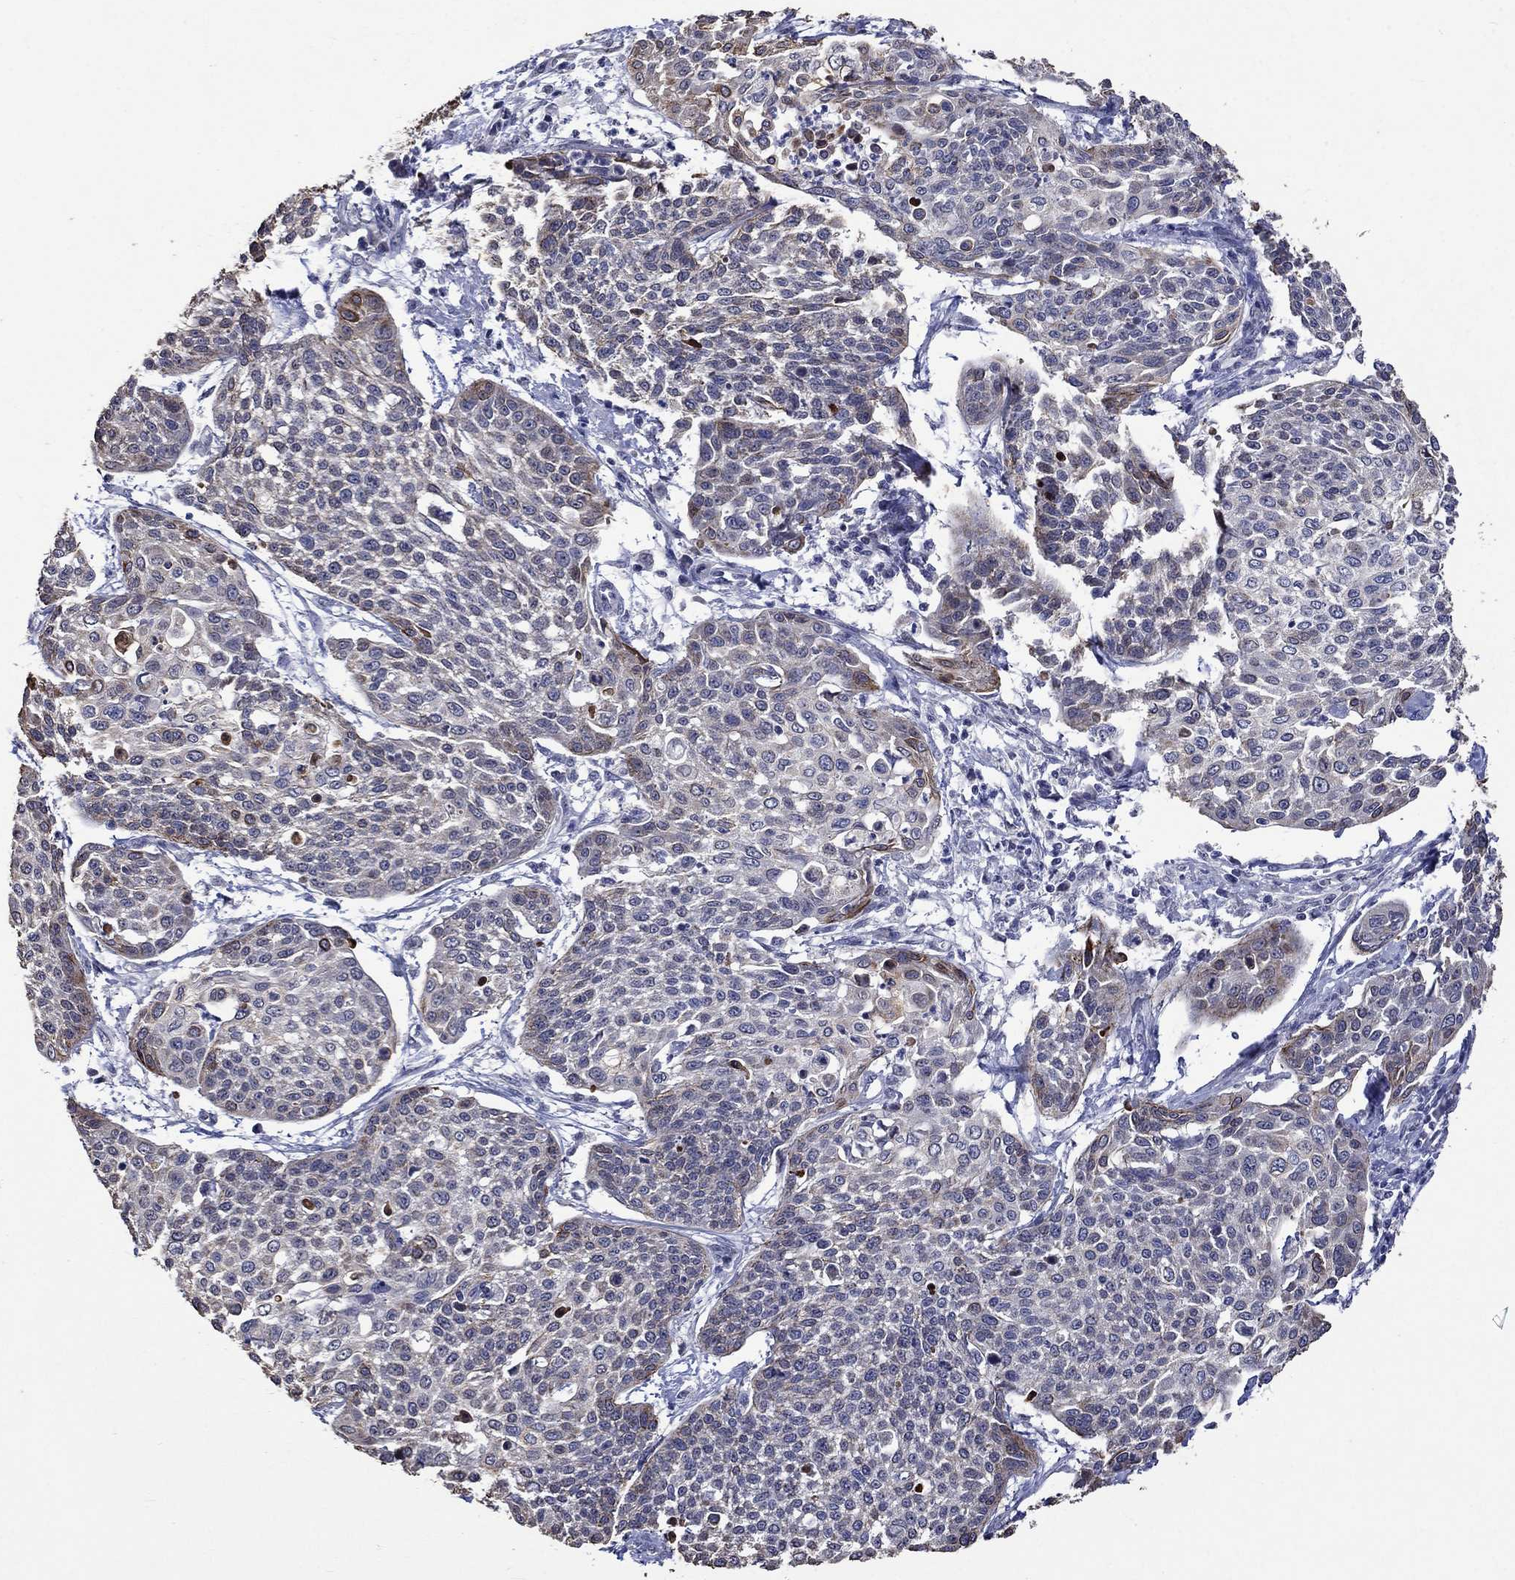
{"staining": {"intensity": "strong", "quantity": "<25%", "location": "cytoplasmic/membranous"}, "tissue": "cervical cancer", "cell_type": "Tumor cells", "image_type": "cancer", "snomed": [{"axis": "morphology", "description": "Squamous cell carcinoma, NOS"}, {"axis": "topography", "description": "Cervix"}], "caption": "Immunohistochemical staining of human cervical squamous cell carcinoma displays medium levels of strong cytoplasmic/membranous protein staining in about <25% of tumor cells.", "gene": "DDX3Y", "patient": {"sex": "female", "age": 34}}